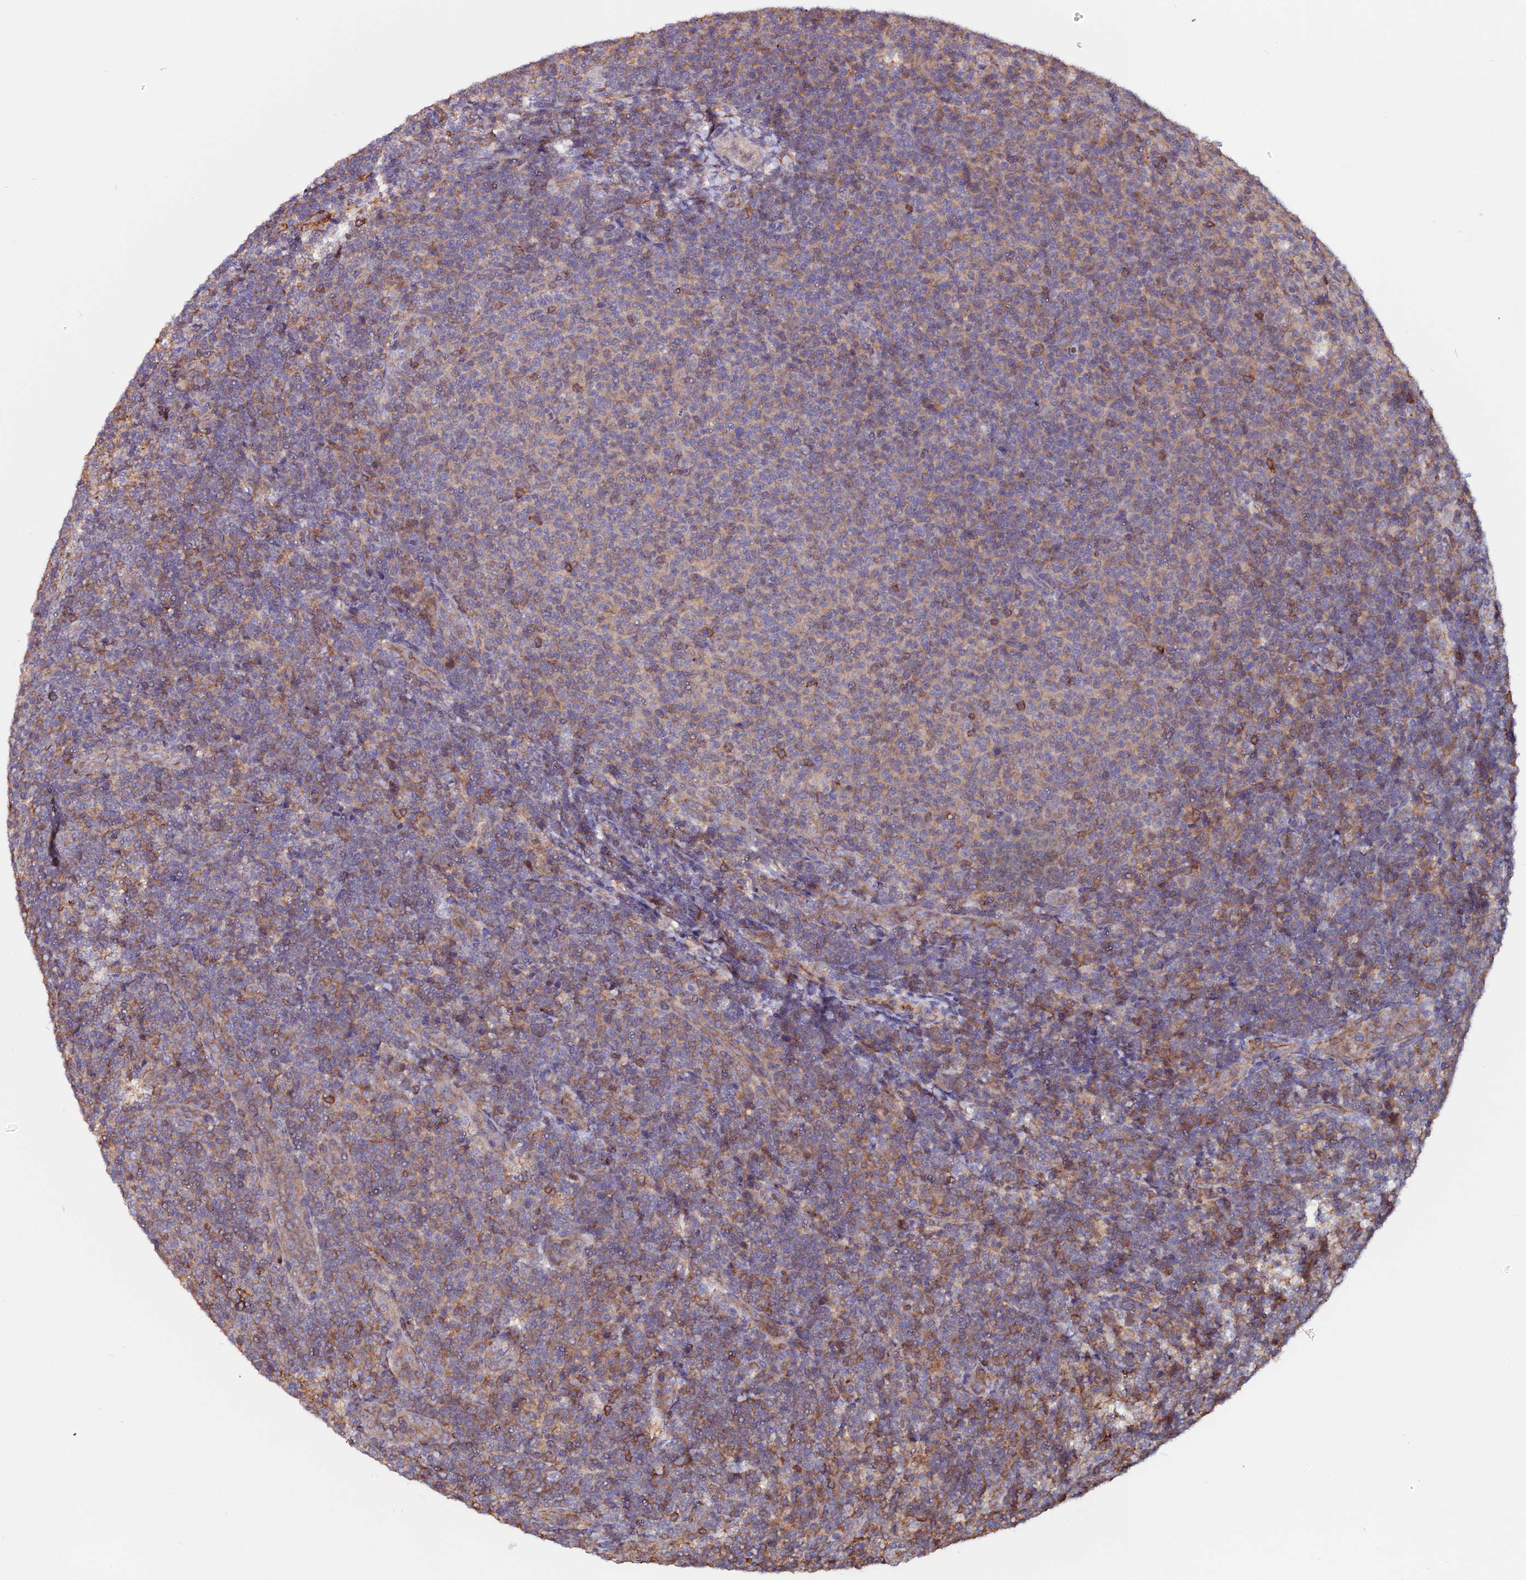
{"staining": {"intensity": "moderate", "quantity": ">75%", "location": "cytoplasmic/membranous"}, "tissue": "lymphoma", "cell_type": "Tumor cells", "image_type": "cancer", "snomed": [{"axis": "morphology", "description": "Malignant lymphoma, non-Hodgkin's type, Low grade"}, {"axis": "topography", "description": "Lymph node"}], "caption": "Lymphoma stained for a protein shows moderate cytoplasmic/membranous positivity in tumor cells.", "gene": "USP17L15", "patient": {"sex": "male", "age": 66}}